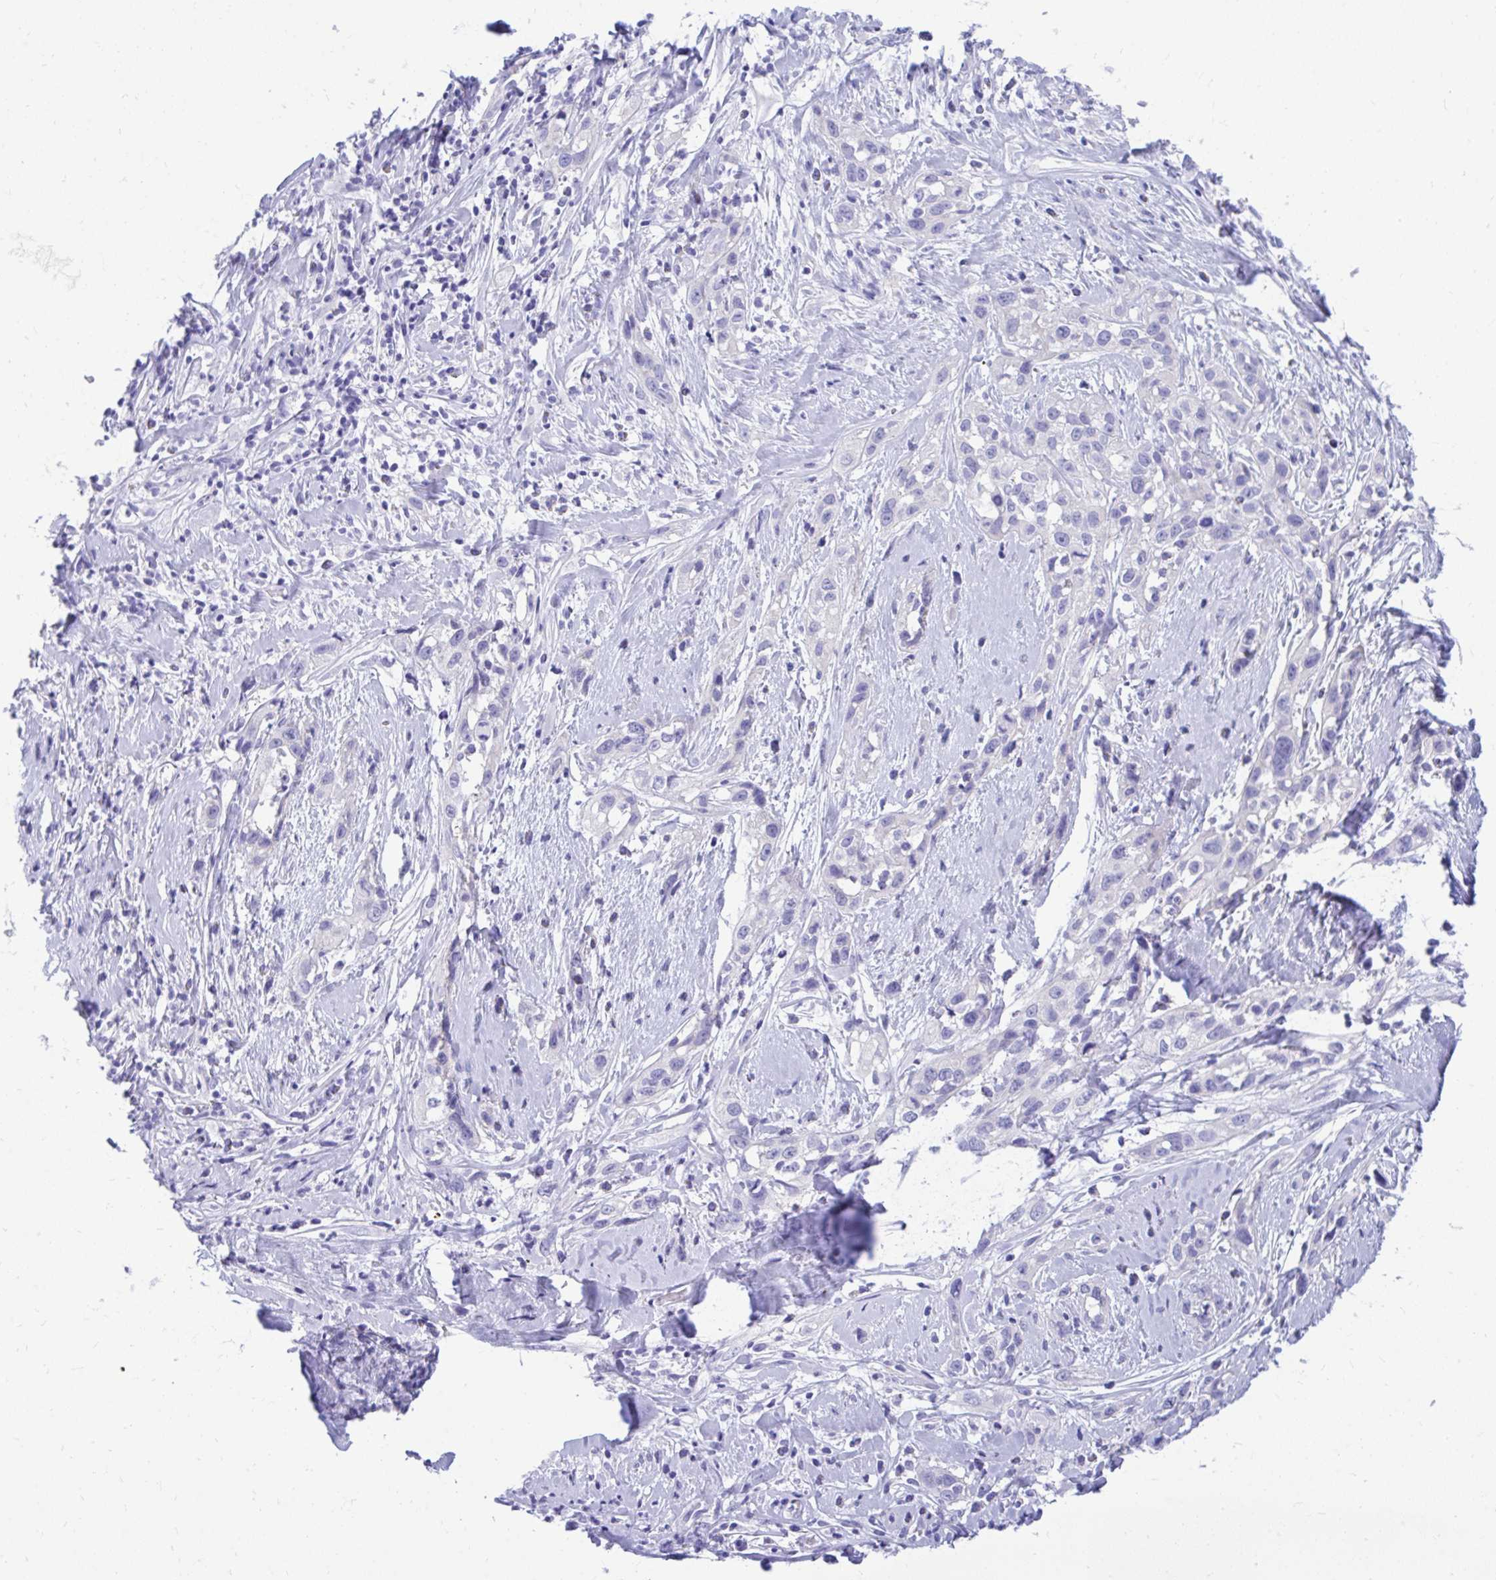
{"staining": {"intensity": "negative", "quantity": "none", "location": "none"}, "tissue": "skin cancer", "cell_type": "Tumor cells", "image_type": "cancer", "snomed": [{"axis": "morphology", "description": "Squamous cell carcinoma, NOS"}, {"axis": "topography", "description": "Skin"}], "caption": "Immunohistochemistry (IHC) micrograph of neoplastic tissue: human skin squamous cell carcinoma stained with DAB reveals no significant protein expression in tumor cells.", "gene": "SHISA8", "patient": {"sex": "male", "age": 82}}